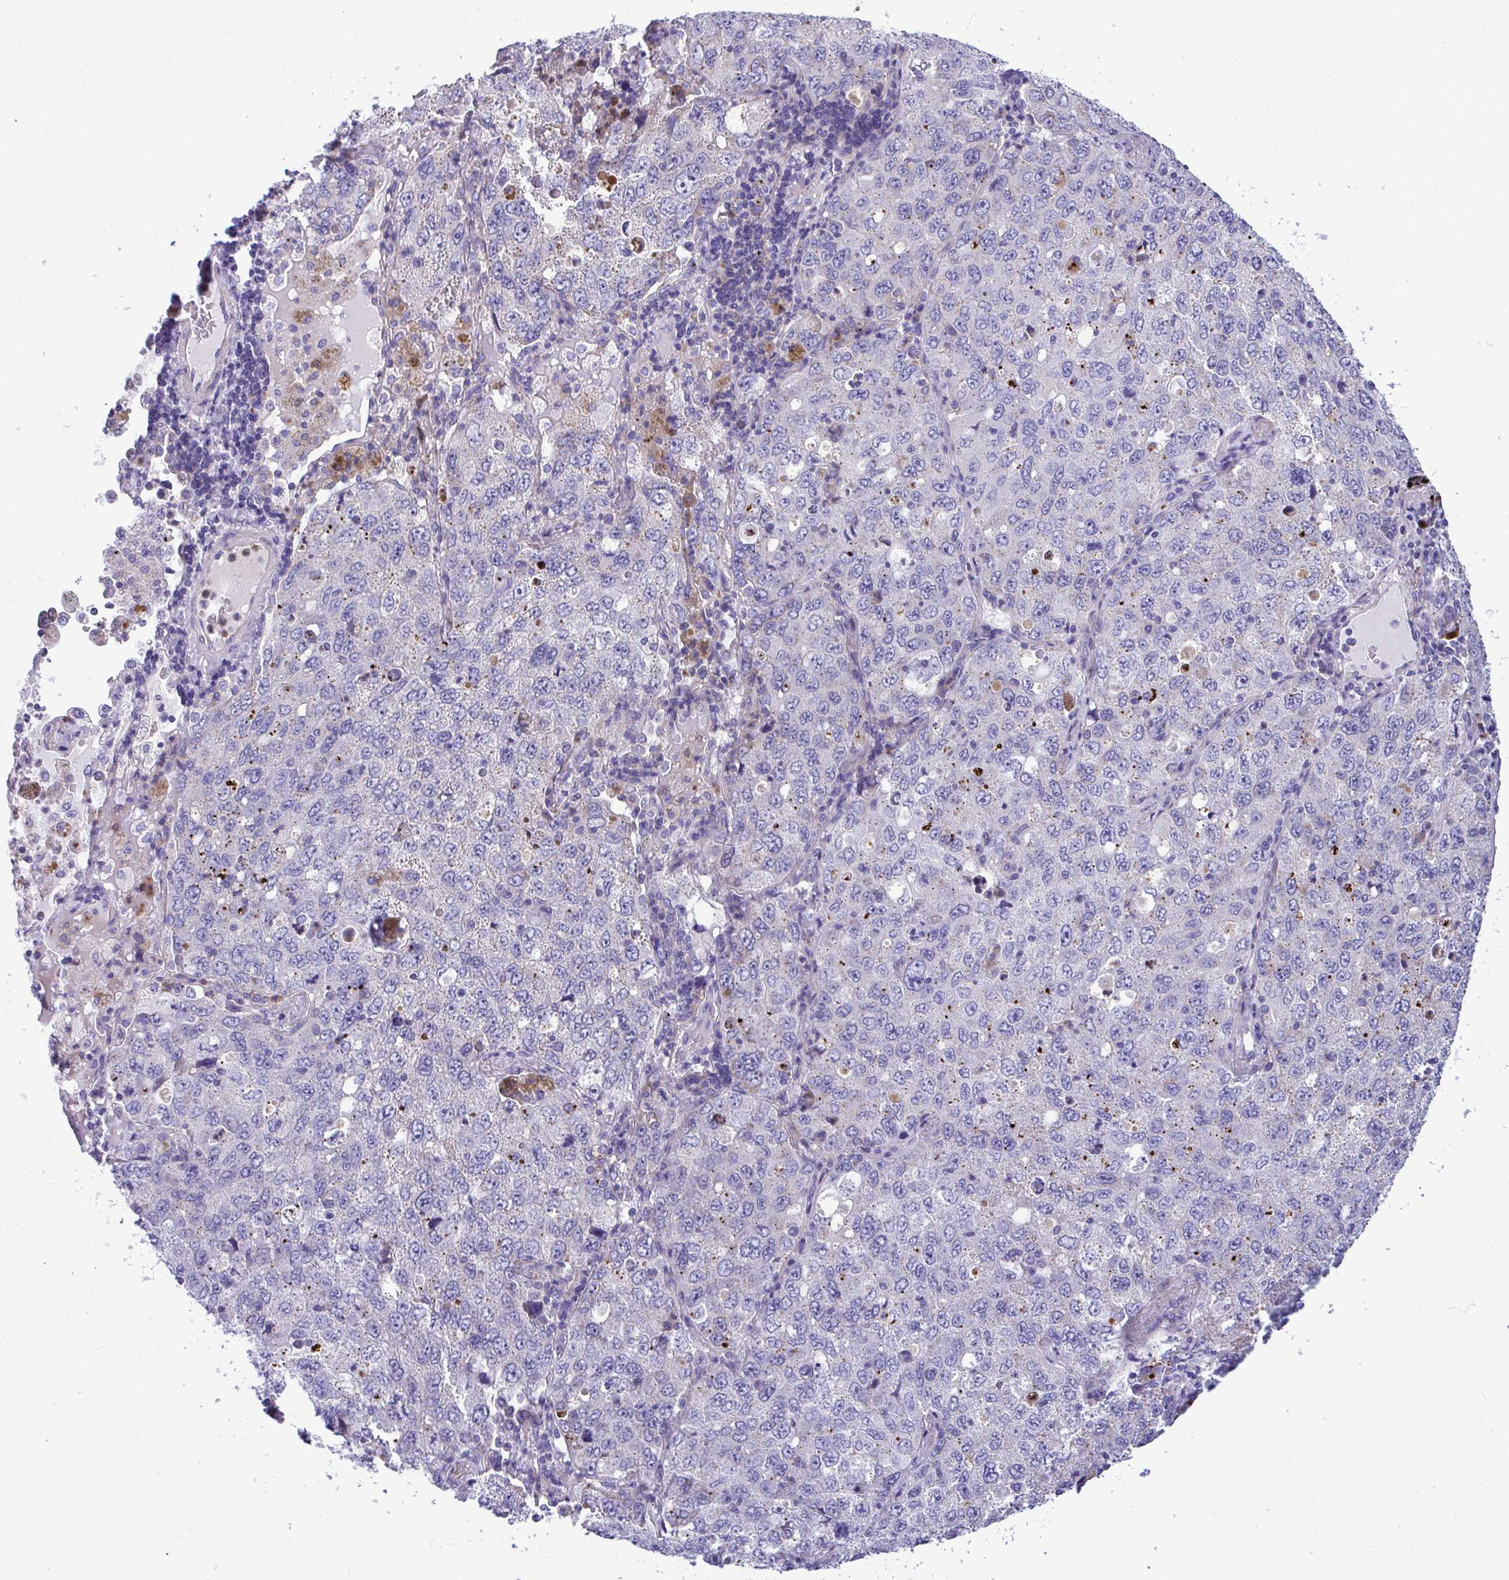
{"staining": {"intensity": "negative", "quantity": "none", "location": "none"}, "tissue": "lung cancer", "cell_type": "Tumor cells", "image_type": "cancer", "snomed": [{"axis": "morphology", "description": "Adenocarcinoma, NOS"}, {"axis": "topography", "description": "Lung"}], "caption": "High magnification brightfield microscopy of adenocarcinoma (lung) stained with DAB (brown) and counterstained with hematoxylin (blue): tumor cells show no significant positivity.", "gene": "MRPS16", "patient": {"sex": "female", "age": 57}}